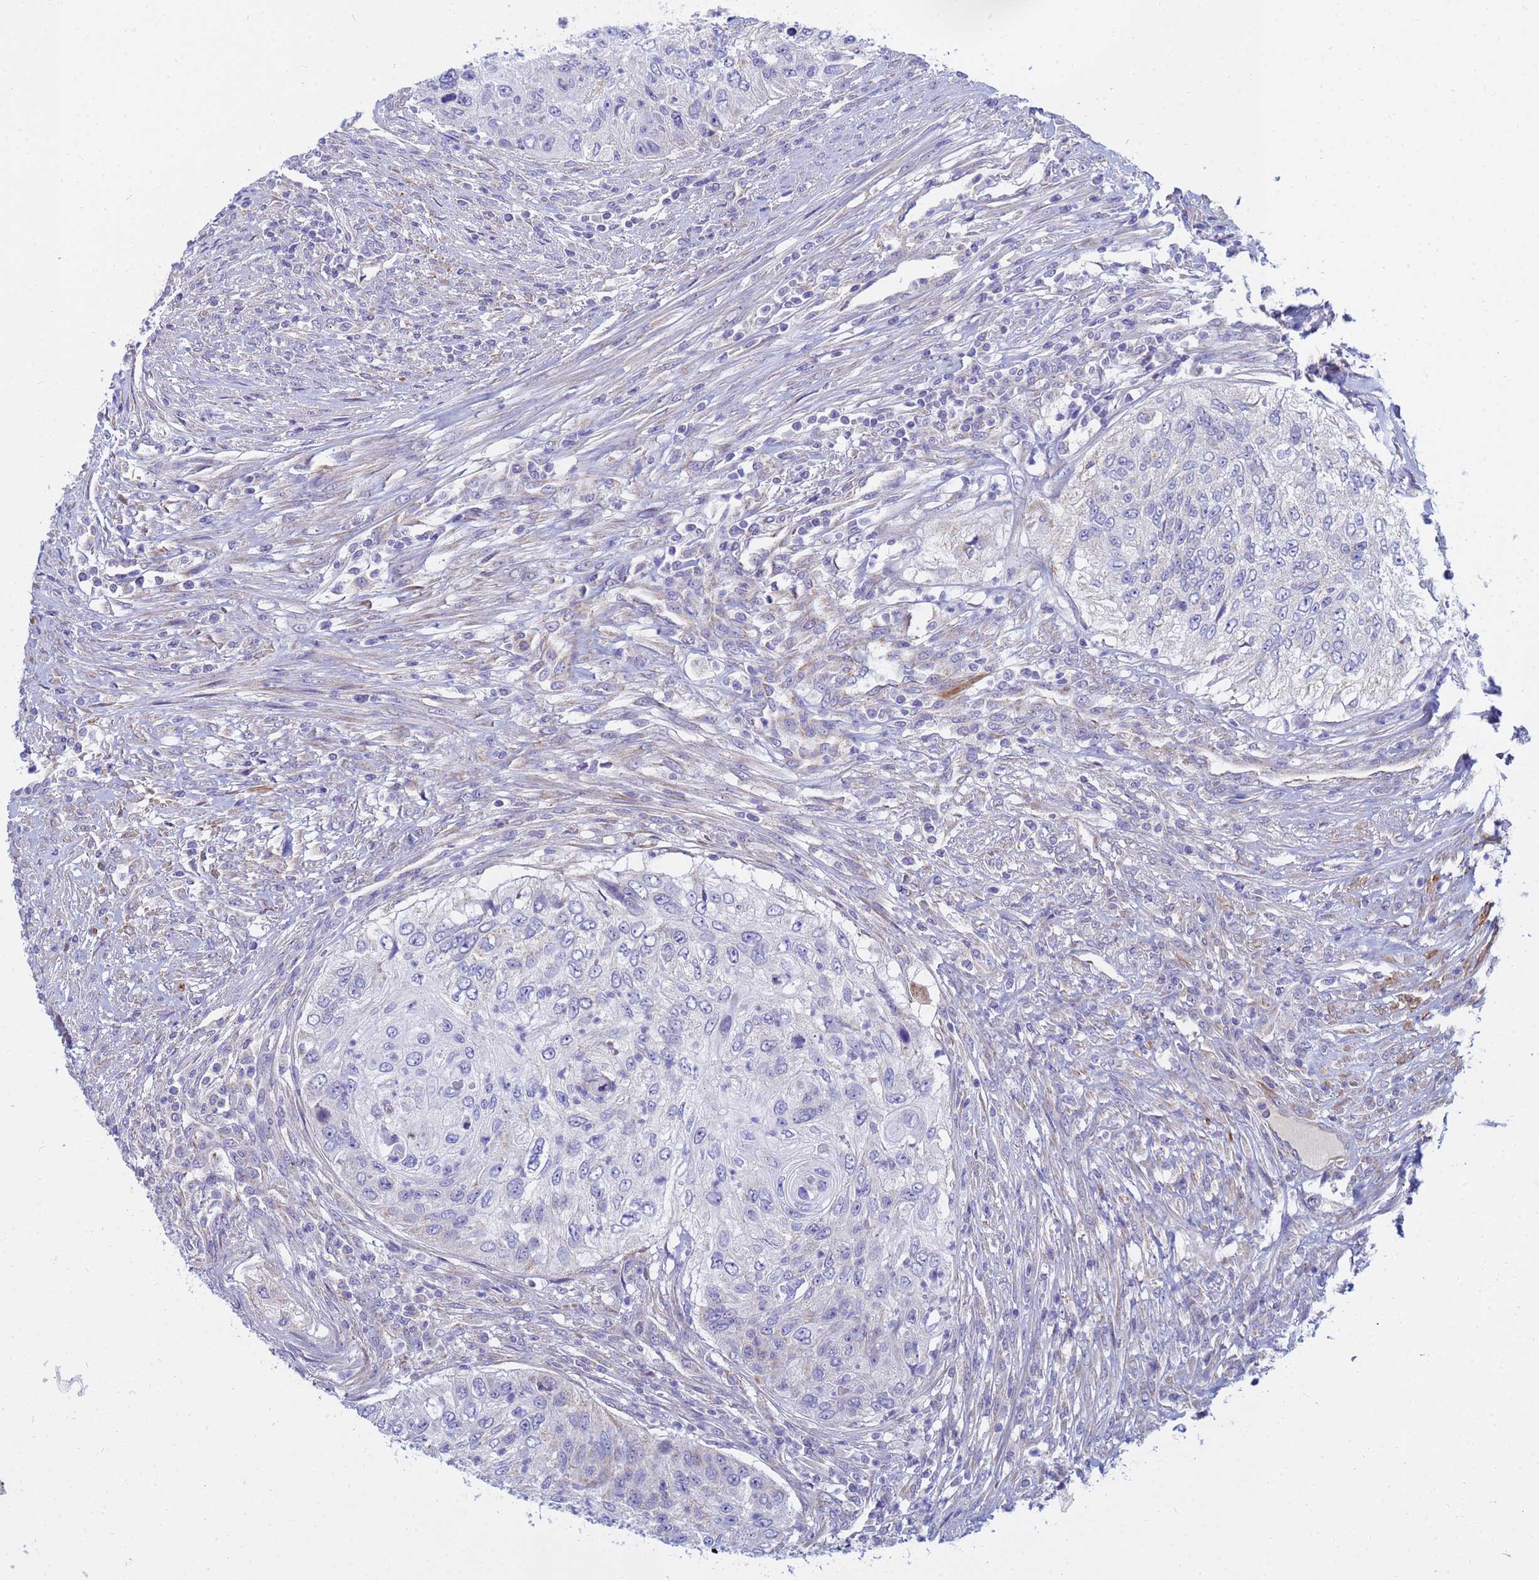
{"staining": {"intensity": "negative", "quantity": "none", "location": "none"}, "tissue": "urothelial cancer", "cell_type": "Tumor cells", "image_type": "cancer", "snomed": [{"axis": "morphology", "description": "Urothelial carcinoma, High grade"}, {"axis": "topography", "description": "Urinary bladder"}], "caption": "A histopathology image of urothelial carcinoma (high-grade) stained for a protein reveals no brown staining in tumor cells.", "gene": "SDR39U1", "patient": {"sex": "female", "age": 60}}